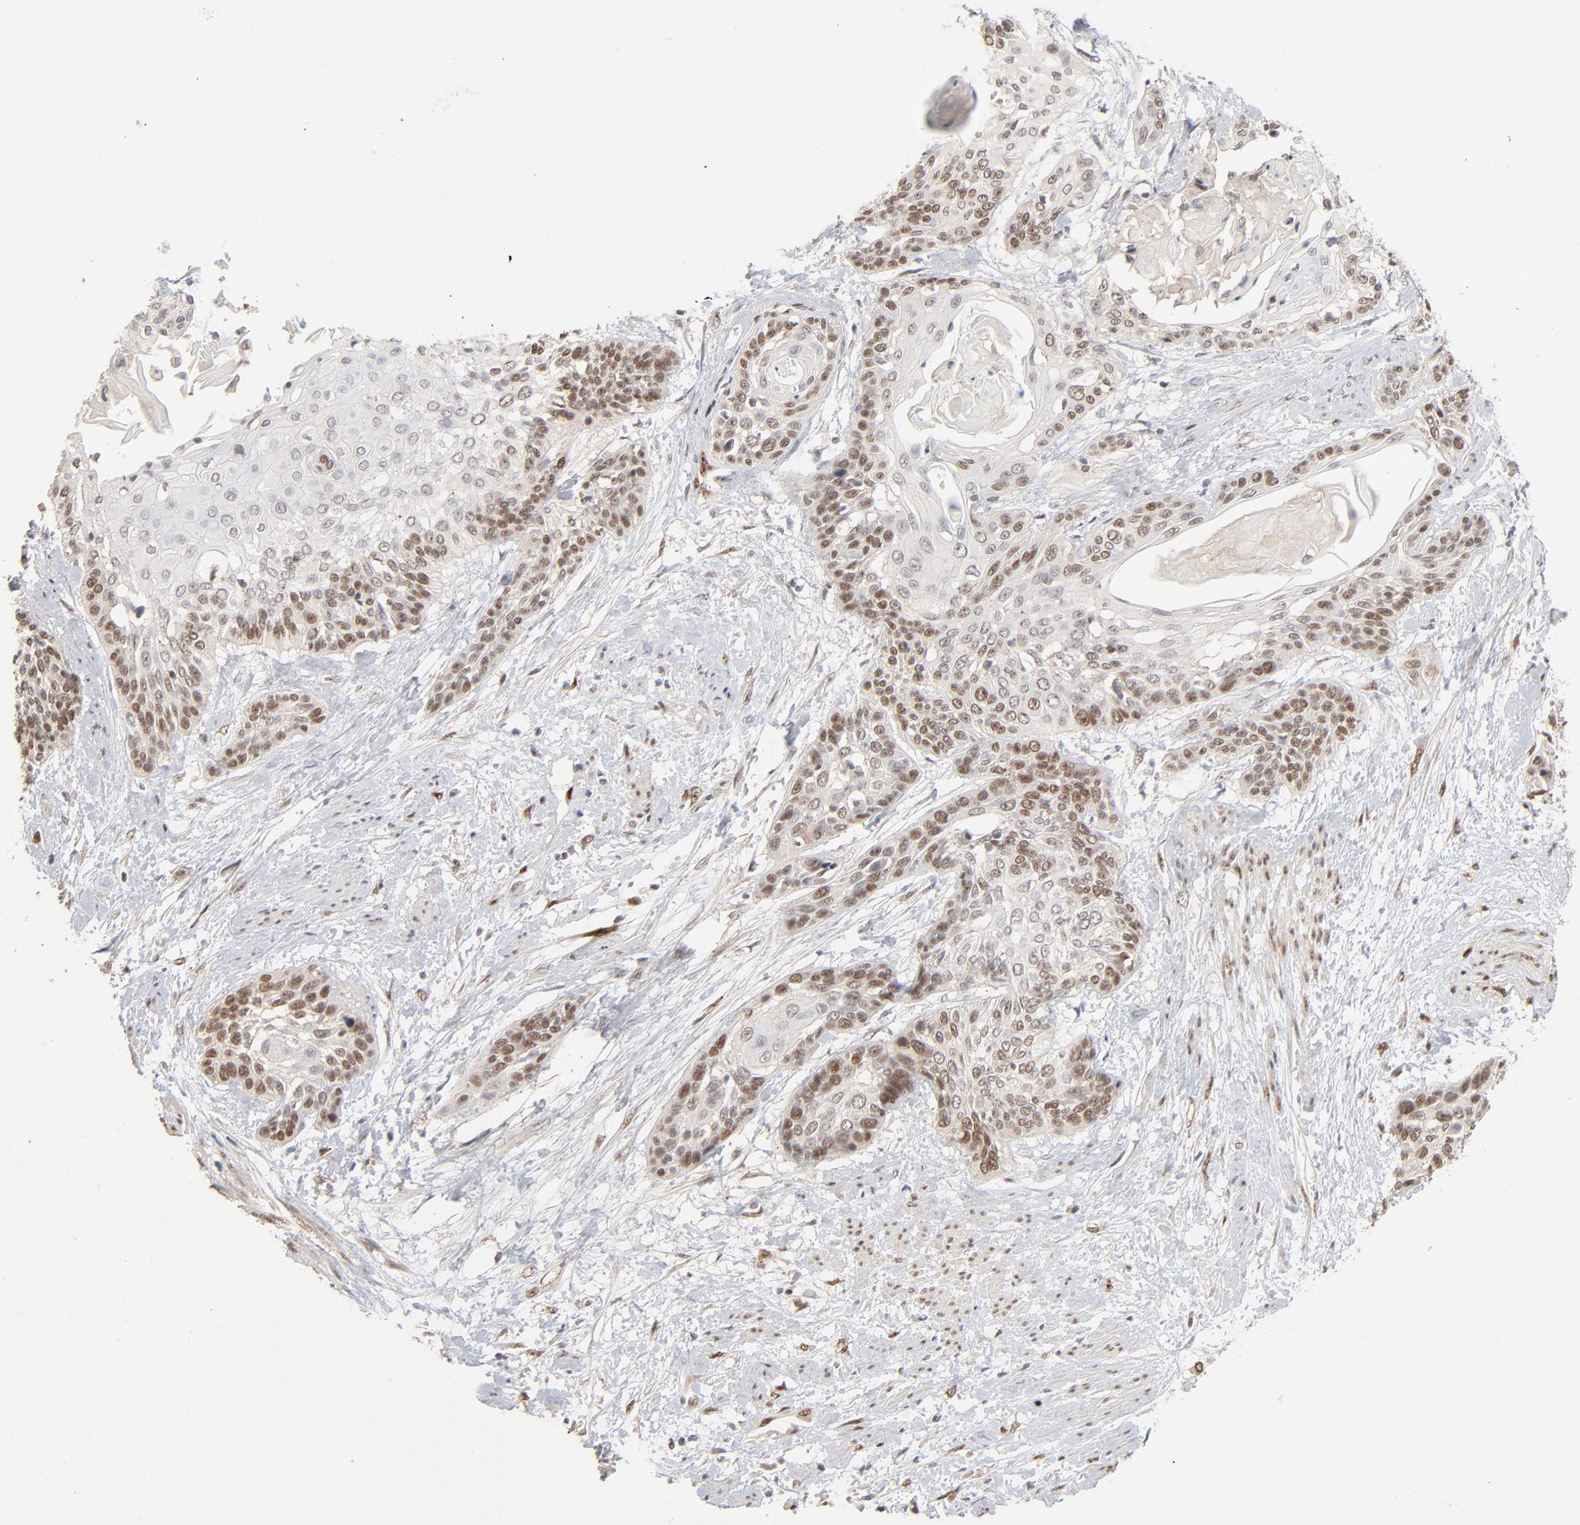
{"staining": {"intensity": "moderate", "quantity": "25%-75%", "location": "nuclear"}, "tissue": "cervical cancer", "cell_type": "Tumor cells", "image_type": "cancer", "snomed": [{"axis": "morphology", "description": "Squamous cell carcinoma, NOS"}, {"axis": "topography", "description": "Cervix"}], "caption": "Cervical cancer stained with a brown dye displays moderate nuclear positive staining in approximately 25%-75% of tumor cells.", "gene": "NFIB", "patient": {"sex": "female", "age": 57}}